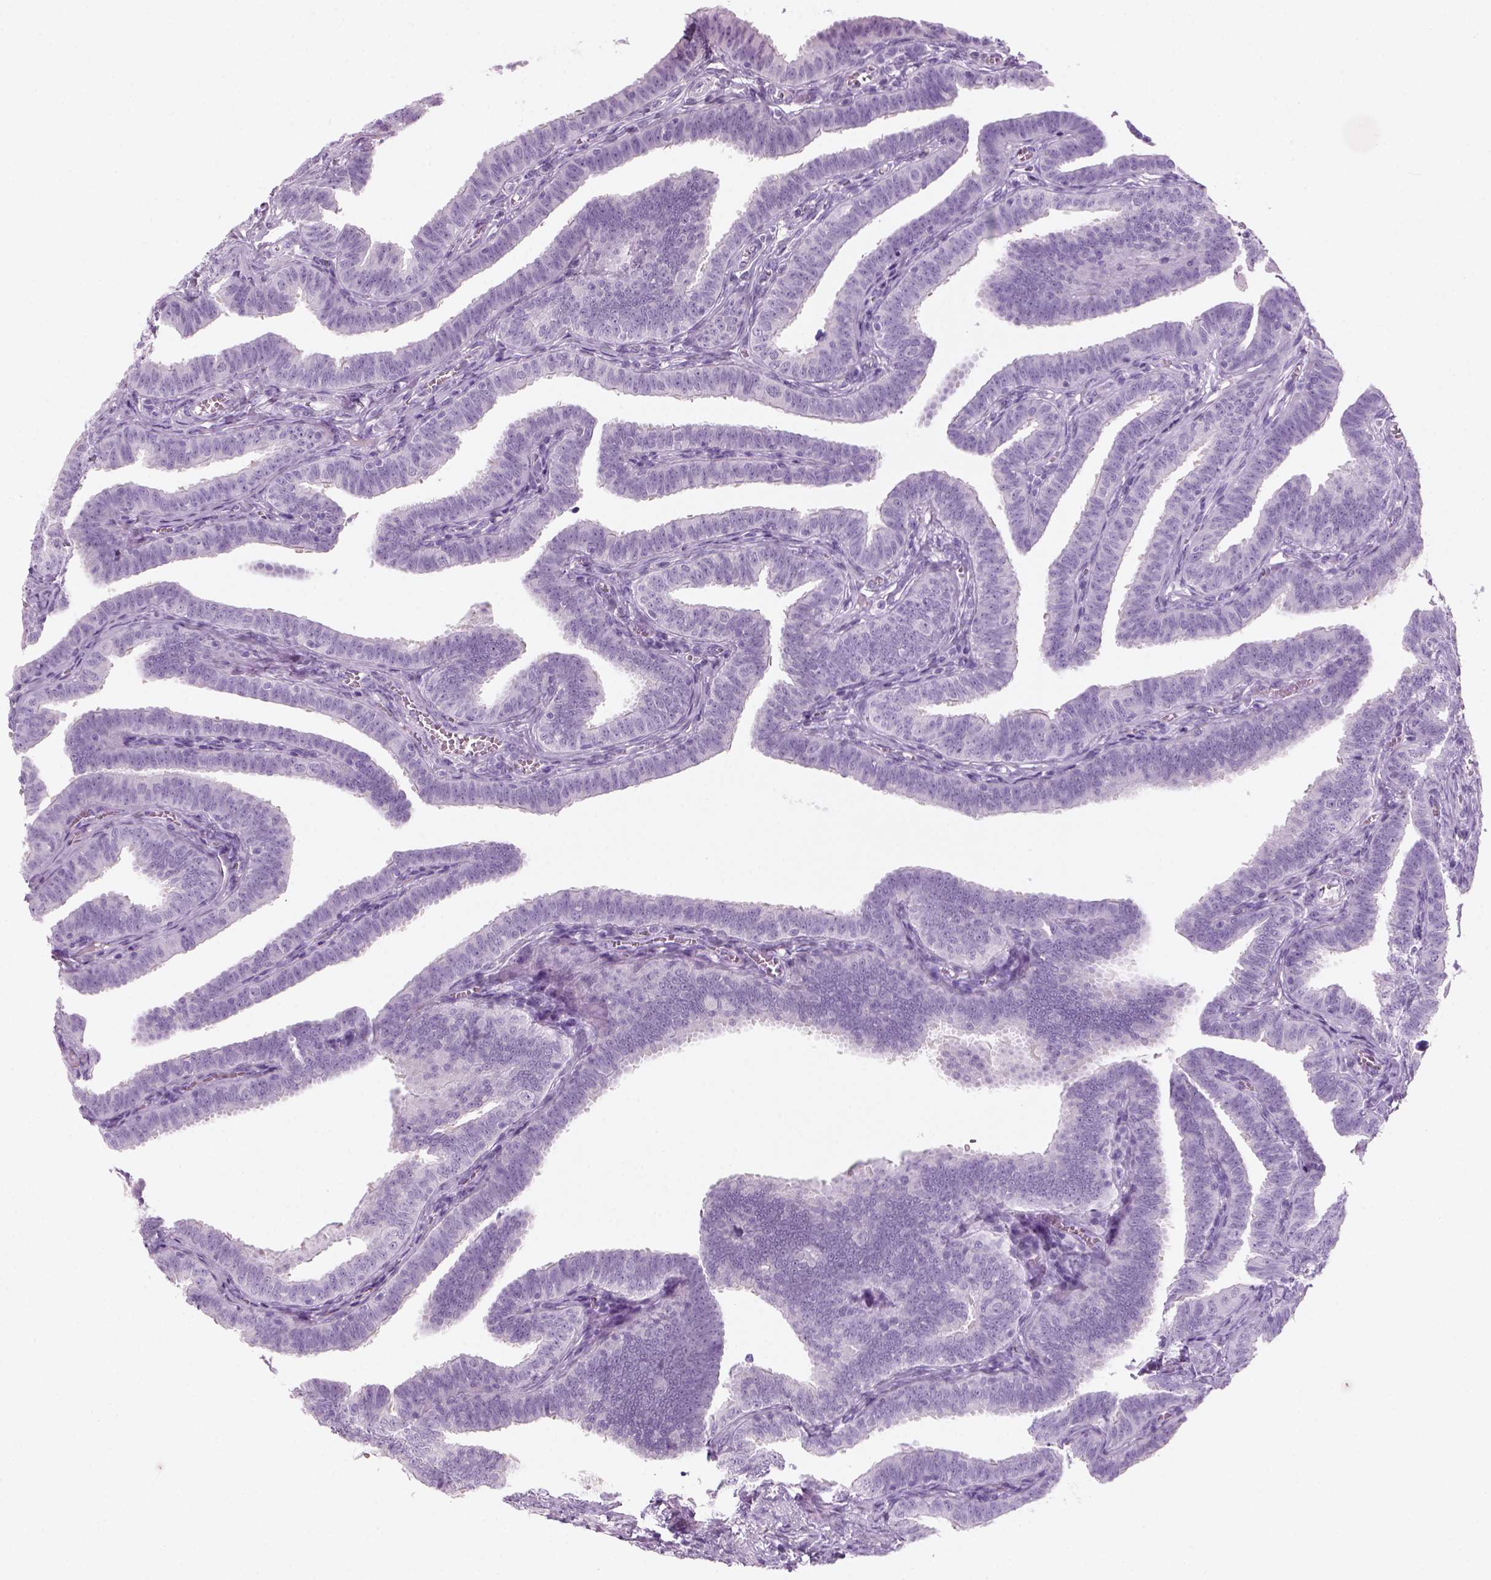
{"staining": {"intensity": "negative", "quantity": "none", "location": "none"}, "tissue": "fallopian tube", "cell_type": "Glandular cells", "image_type": "normal", "snomed": [{"axis": "morphology", "description": "Normal tissue, NOS"}, {"axis": "topography", "description": "Fallopian tube"}], "caption": "The micrograph demonstrates no staining of glandular cells in normal fallopian tube.", "gene": "KRTAP11", "patient": {"sex": "female", "age": 25}}